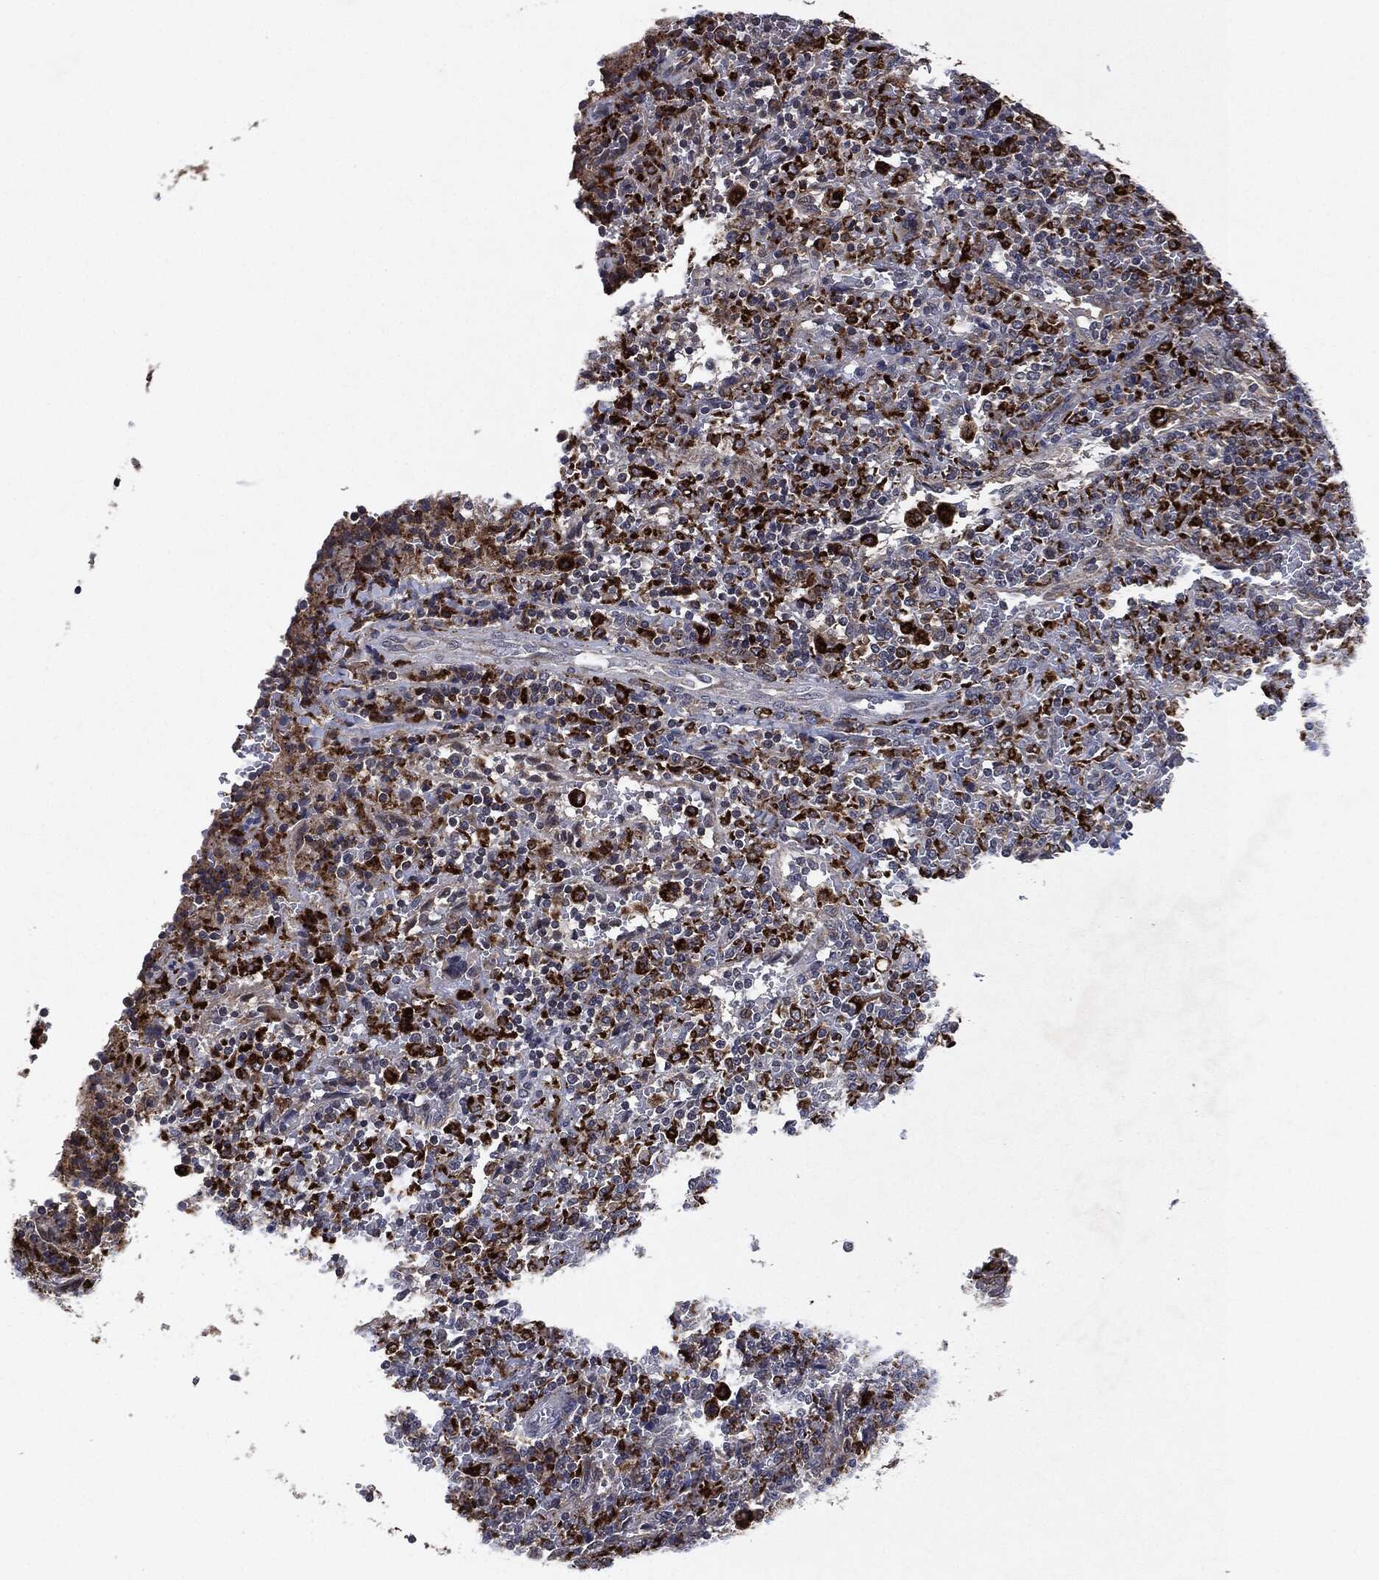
{"staining": {"intensity": "strong", "quantity": "<25%", "location": "cytoplasmic/membranous"}, "tissue": "lymphoma", "cell_type": "Tumor cells", "image_type": "cancer", "snomed": [{"axis": "morphology", "description": "Malignant lymphoma, non-Hodgkin's type, Low grade"}, {"axis": "topography", "description": "Spleen"}], "caption": "Lymphoma stained with a protein marker exhibits strong staining in tumor cells.", "gene": "SLC31A2", "patient": {"sex": "male", "age": 62}}